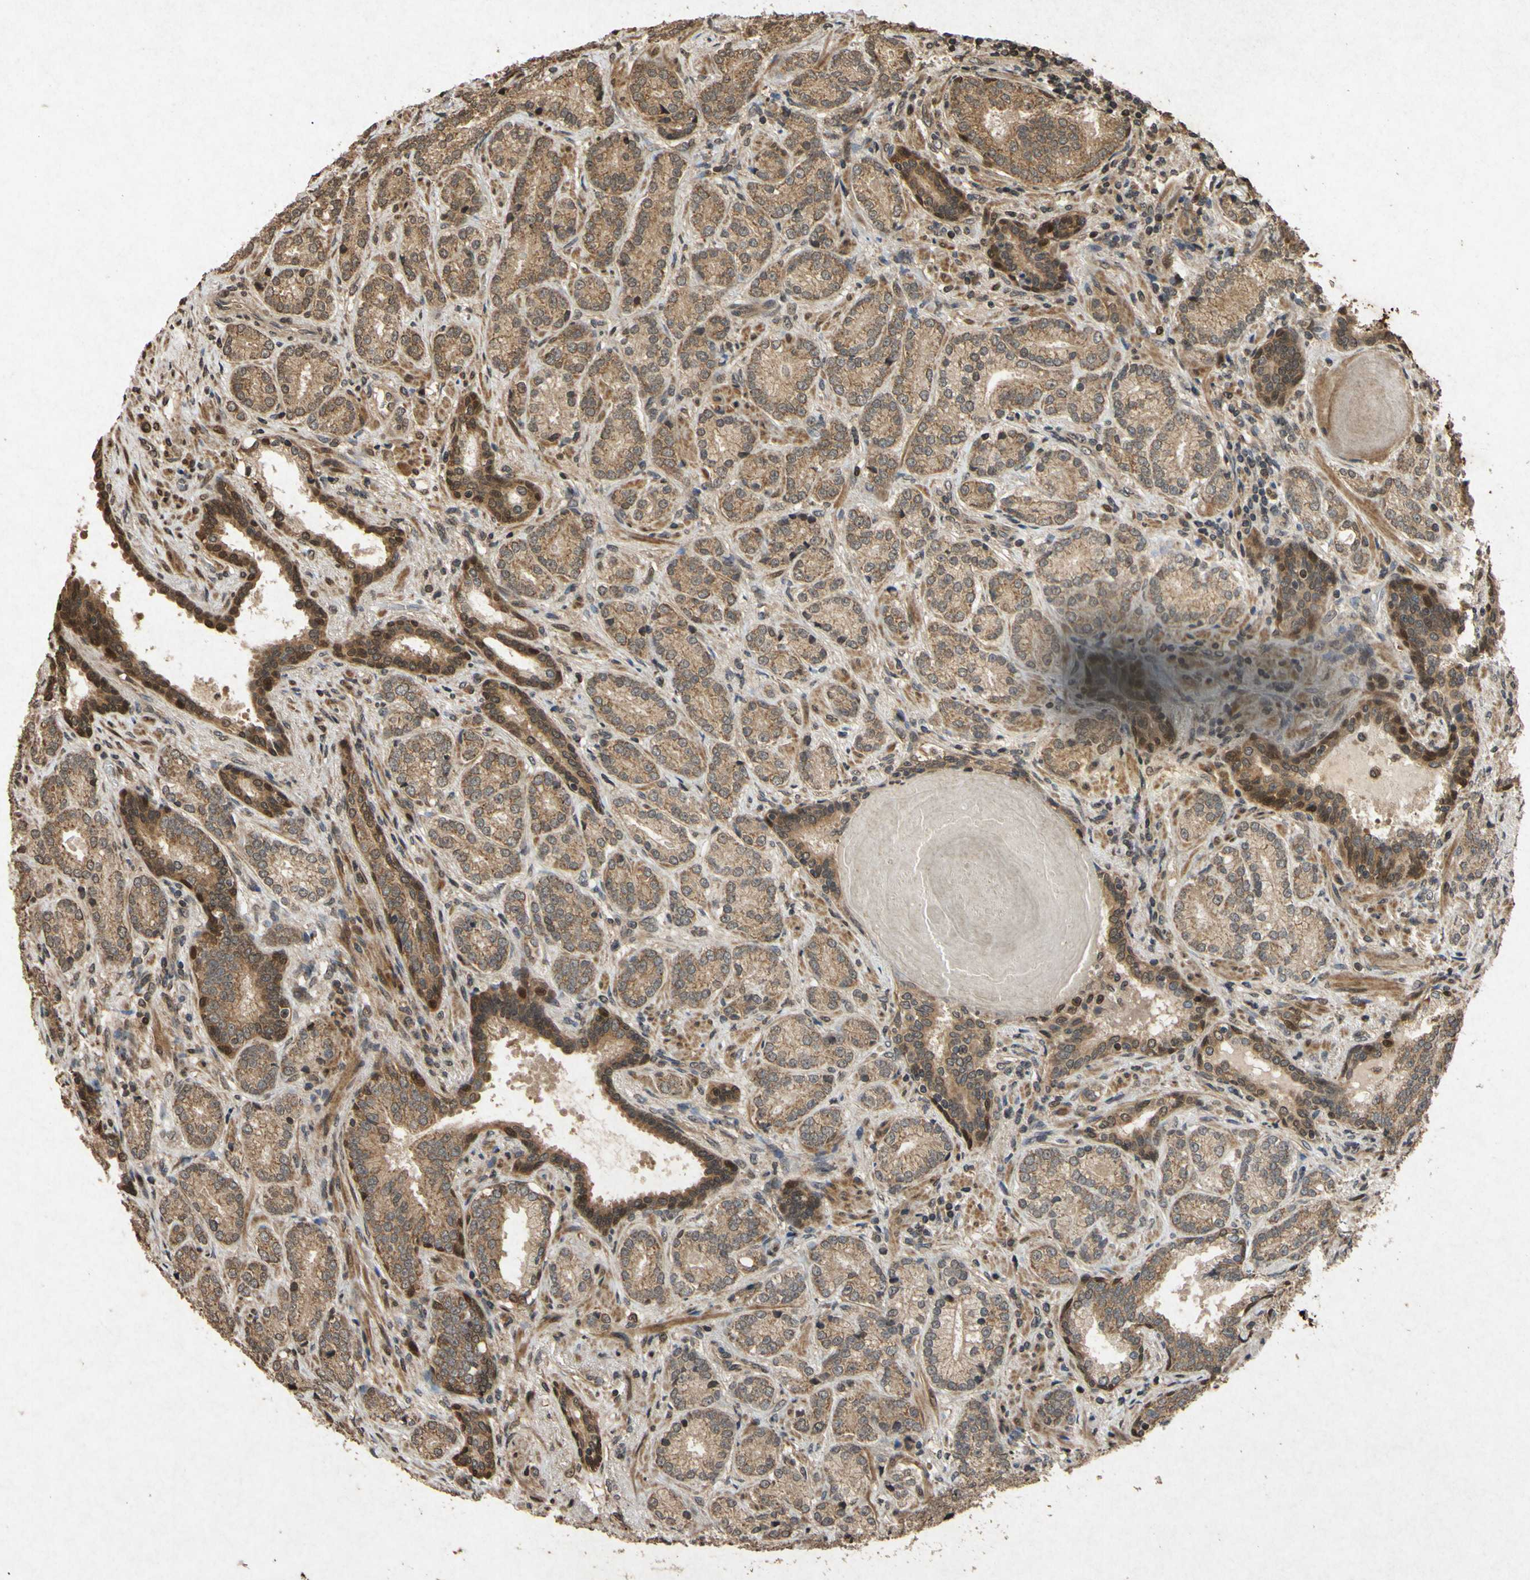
{"staining": {"intensity": "moderate", "quantity": ">75%", "location": "cytoplasmic/membranous"}, "tissue": "prostate cancer", "cell_type": "Tumor cells", "image_type": "cancer", "snomed": [{"axis": "morphology", "description": "Adenocarcinoma, High grade"}, {"axis": "topography", "description": "Prostate"}], "caption": "DAB immunohistochemical staining of human prostate high-grade adenocarcinoma shows moderate cytoplasmic/membranous protein staining in about >75% of tumor cells. The protein of interest is shown in brown color, while the nuclei are stained blue.", "gene": "ATP6V1H", "patient": {"sex": "male", "age": 61}}